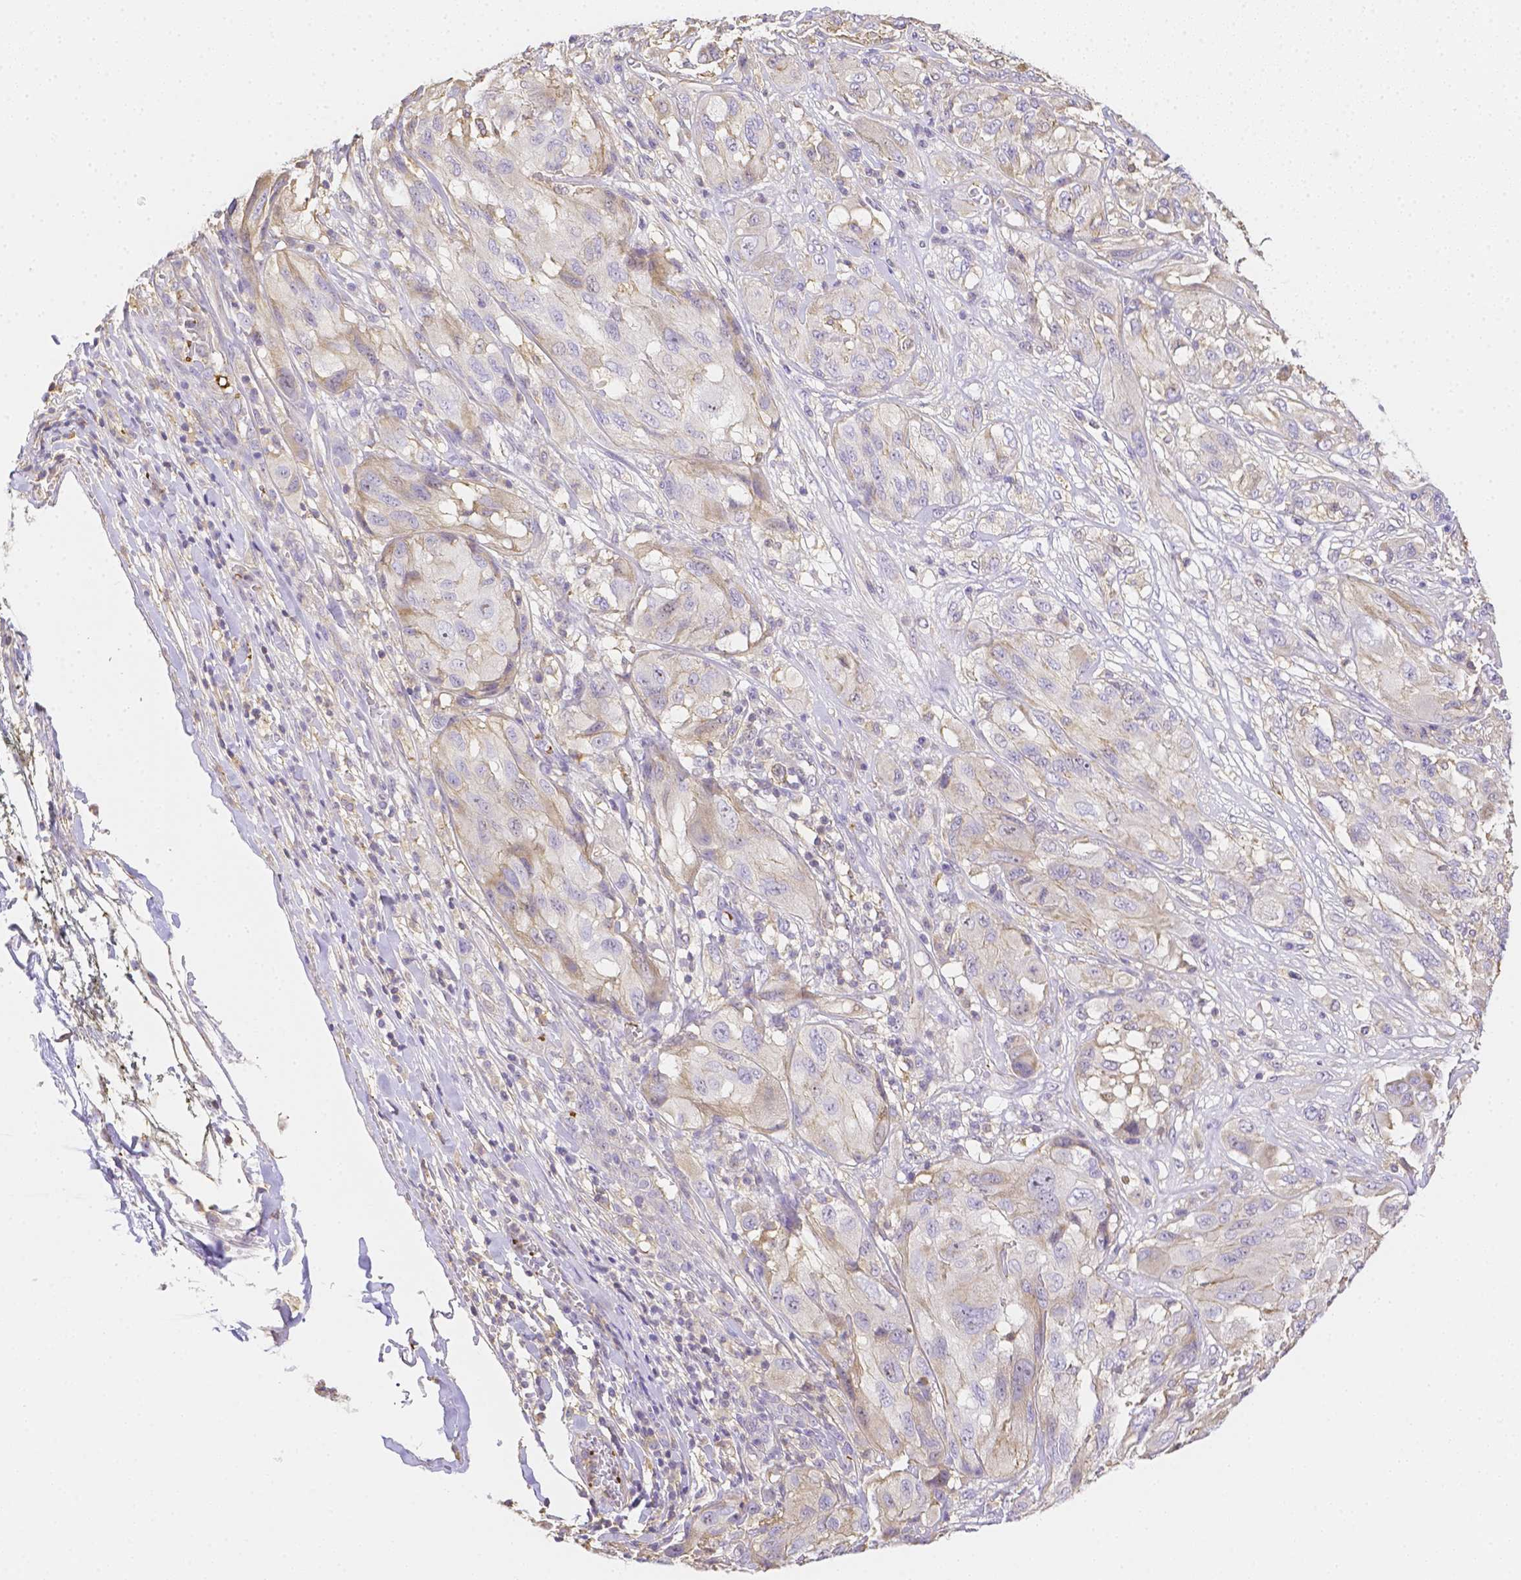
{"staining": {"intensity": "weak", "quantity": "<25%", "location": "cytoplasmic/membranous"}, "tissue": "melanoma", "cell_type": "Tumor cells", "image_type": "cancer", "snomed": [{"axis": "morphology", "description": "Malignant melanoma, NOS"}, {"axis": "topography", "description": "Skin"}], "caption": "Human melanoma stained for a protein using IHC displays no staining in tumor cells.", "gene": "ASAH2", "patient": {"sex": "female", "age": 91}}